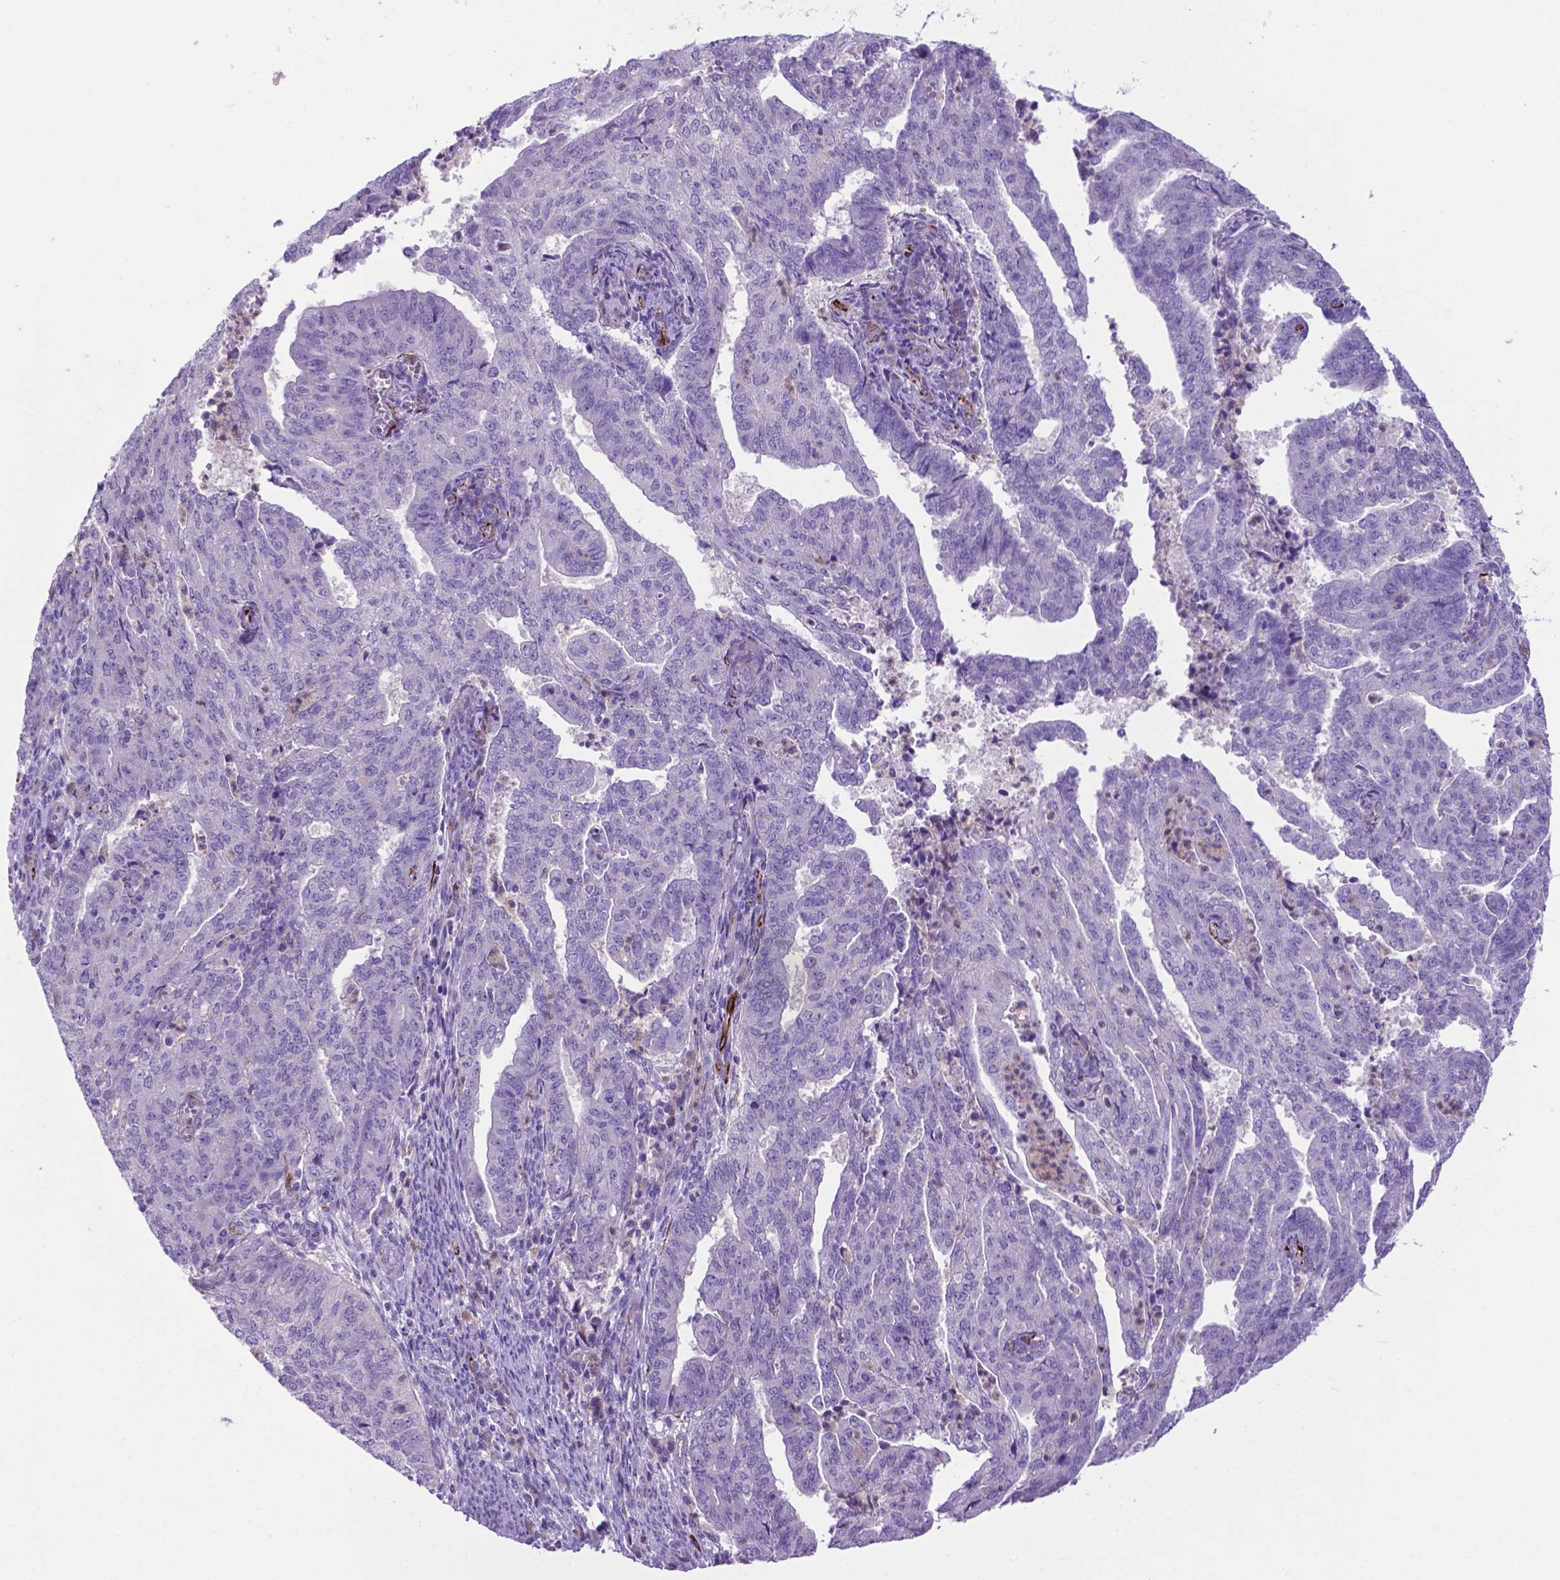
{"staining": {"intensity": "negative", "quantity": "none", "location": "none"}, "tissue": "endometrial cancer", "cell_type": "Tumor cells", "image_type": "cancer", "snomed": [{"axis": "morphology", "description": "Adenocarcinoma, NOS"}, {"axis": "topography", "description": "Endometrium"}], "caption": "Immunohistochemistry (IHC) image of endometrial cancer stained for a protein (brown), which displays no expression in tumor cells. (DAB (3,3'-diaminobenzidine) immunohistochemistry (IHC) with hematoxylin counter stain).", "gene": "LZTR1", "patient": {"sex": "female", "age": 82}}